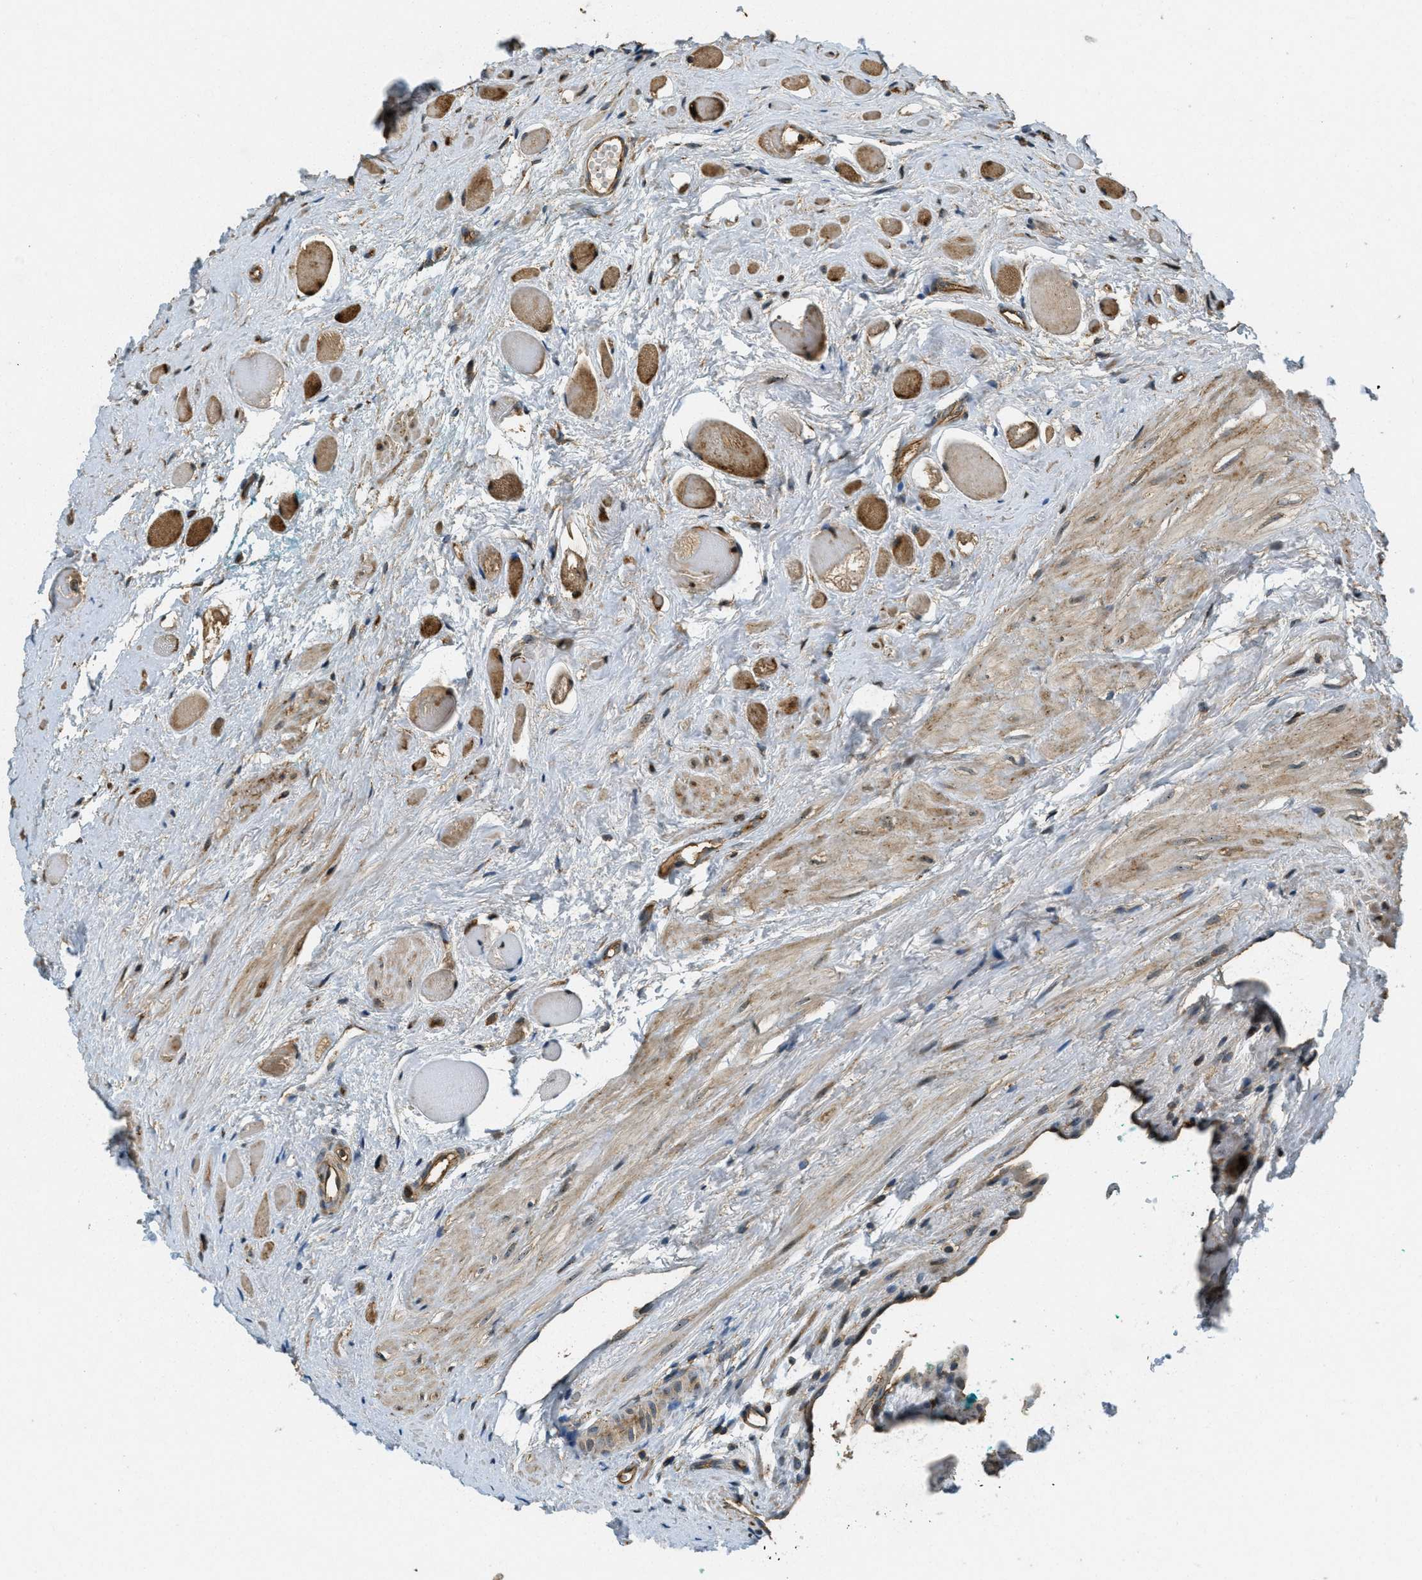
{"staining": {"intensity": "strong", "quantity": ">75%", "location": "cytoplasmic/membranous"}, "tissue": "prostate cancer", "cell_type": "Tumor cells", "image_type": "cancer", "snomed": [{"axis": "morphology", "description": "Adenocarcinoma, Low grade"}, {"axis": "topography", "description": "Prostate"}], "caption": "Immunohistochemical staining of human prostate low-grade adenocarcinoma exhibits high levels of strong cytoplasmic/membranous staining in approximately >75% of tumor cells.", "gene": "LRP12", "patient": {"sex": "male", "age": 57}}